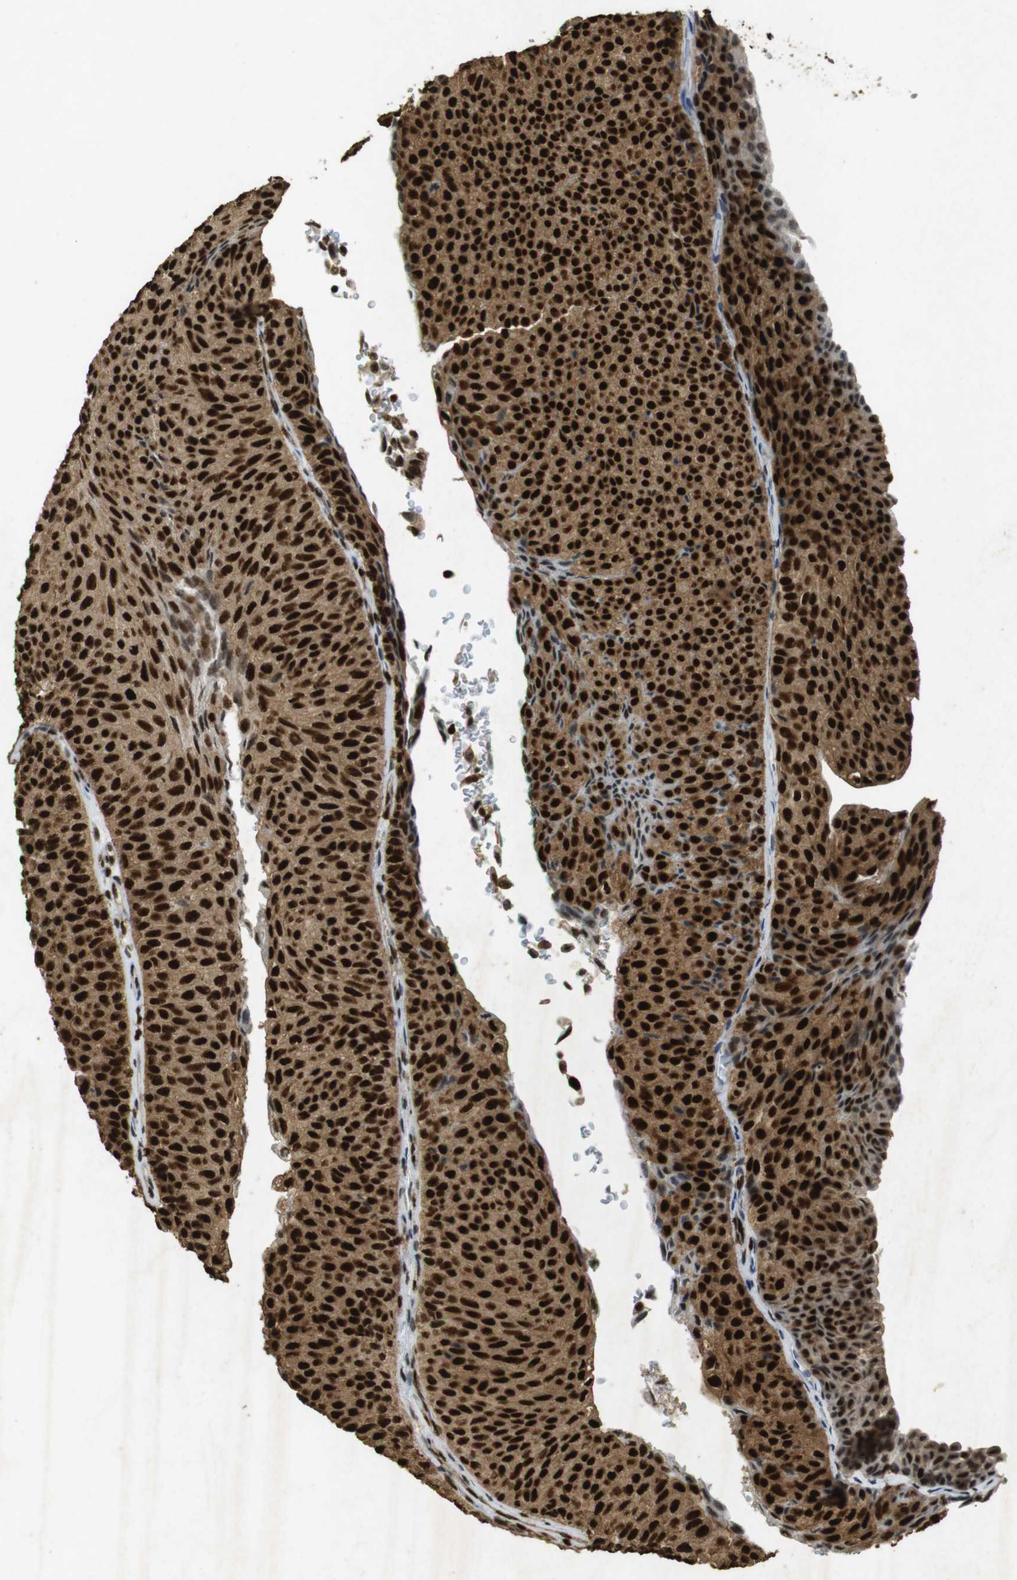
{"staining": {"intensity": "strong", "quantity": ">75%", "location": "cytoplasmic/membranous,nuclear"}, "tissue": "urothelial cancer", "cell_type": "Tumor cells", "image_type": "cancer", "snomed": [{"axis": "morphology", "description": "Urothelial carcinoma, Low grade"}, {"axis": "topography", "description": "Urinary bladder"}], "caption": "Urothelial carcinoma (low-grade) stained with IHC shows strong cytoplasmic/membranous and nuclear positivity in approximately >75% of tumor cells. Nuclei are stained in blue.", "gene": "GATA4", "patient": {"sex": "male", "age": 78}}